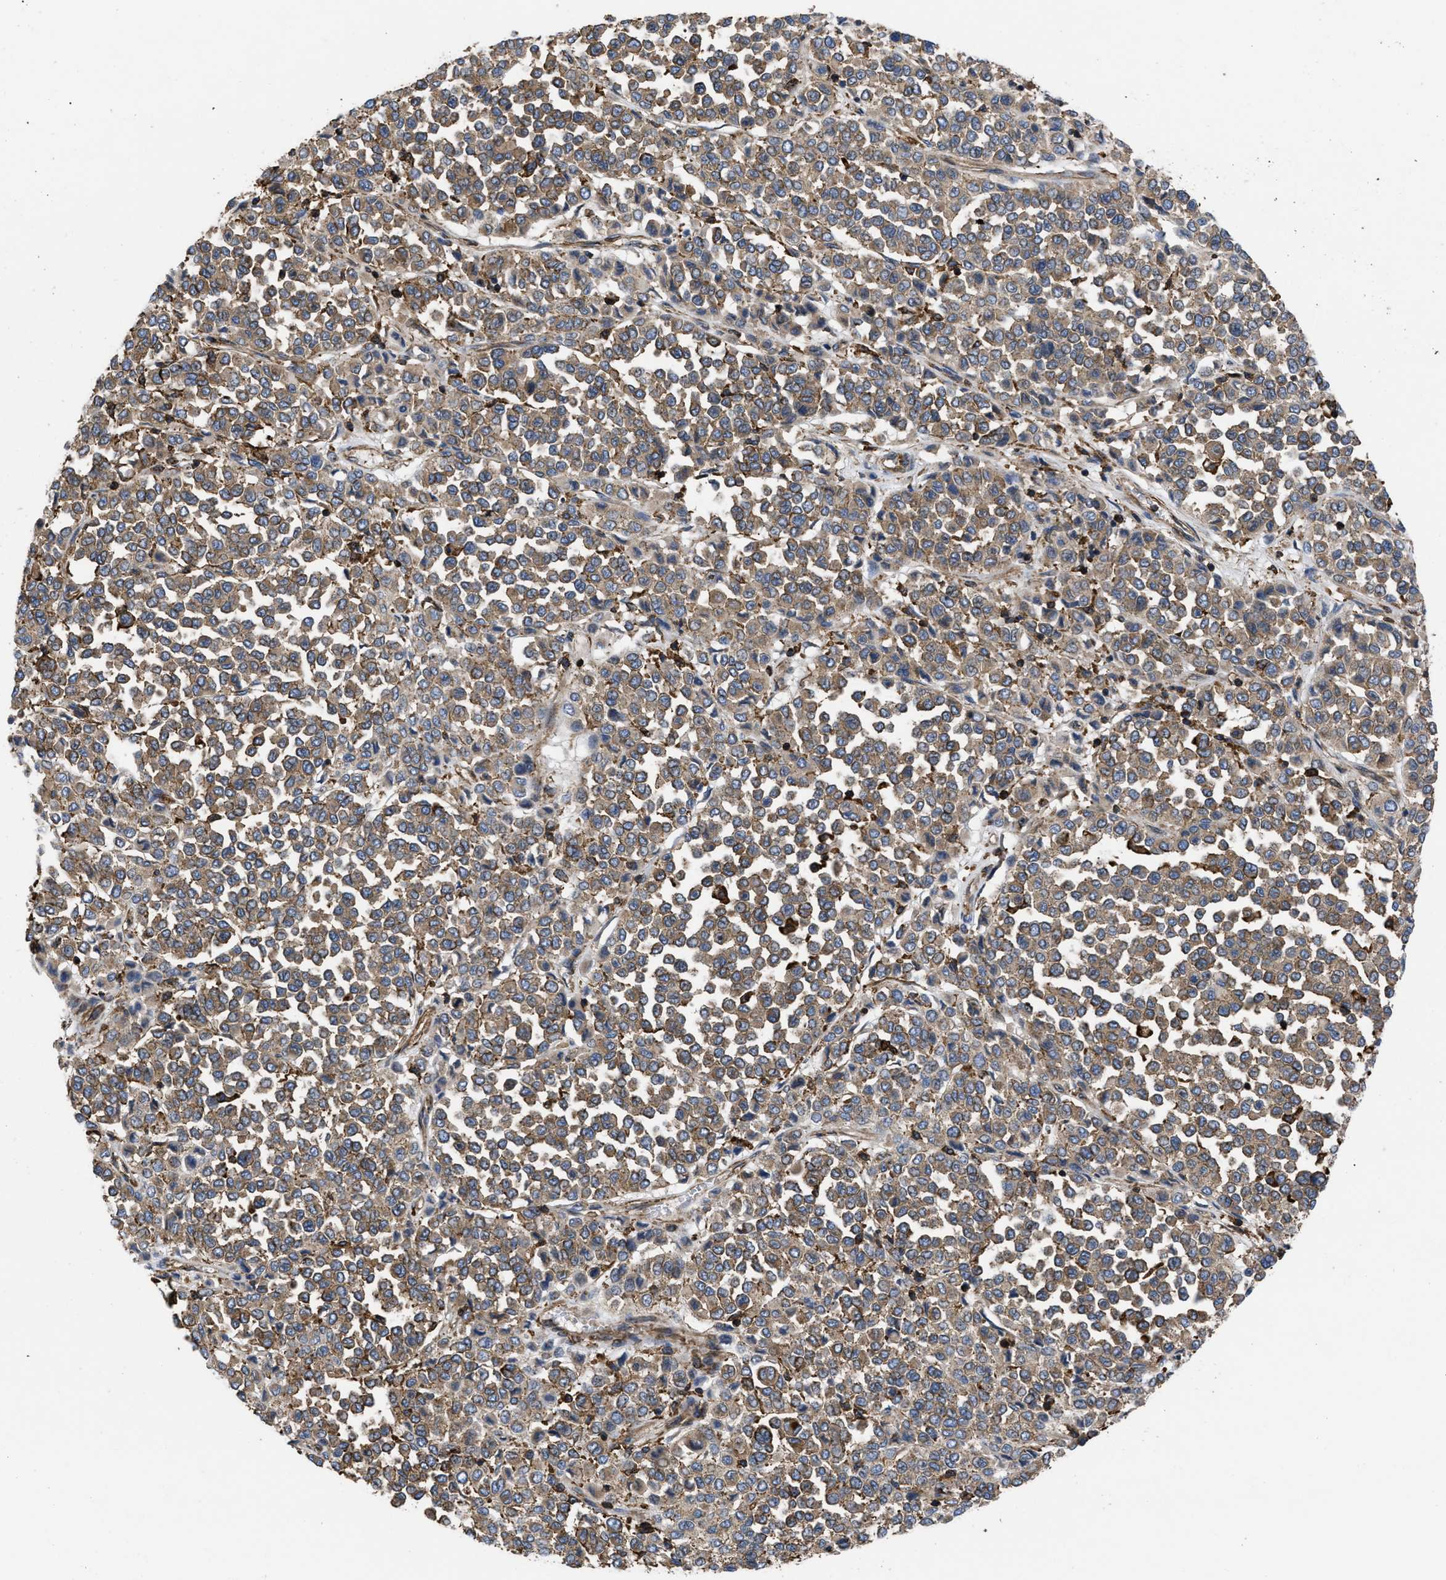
{"staining": {"intensity": "weak", "quantity": ">75%", "location": "cytoplasmic/membranous"}, "tissue": "melanoma", "cell_type": "Tumor cells", "image_type": "cancer", "snomed": [{"axis": "morphology", "description": "Malignant melanoma, Metastatic site"}, {"axis": "topography", "description": "Pancreas"}], "caption": "Immunohistochemical staining of malignant melanoma (metastatic site) shows low levels of weak cytoplasmic/membranous expression in about >75% of tumor cells. The staining is performed using DAB brown chromogen to label protein expression. The nuclei are counter-stained blue using hematoxylin.", "gene": "SCUBE2", "patient": {"sex": "female", "age": 30}}